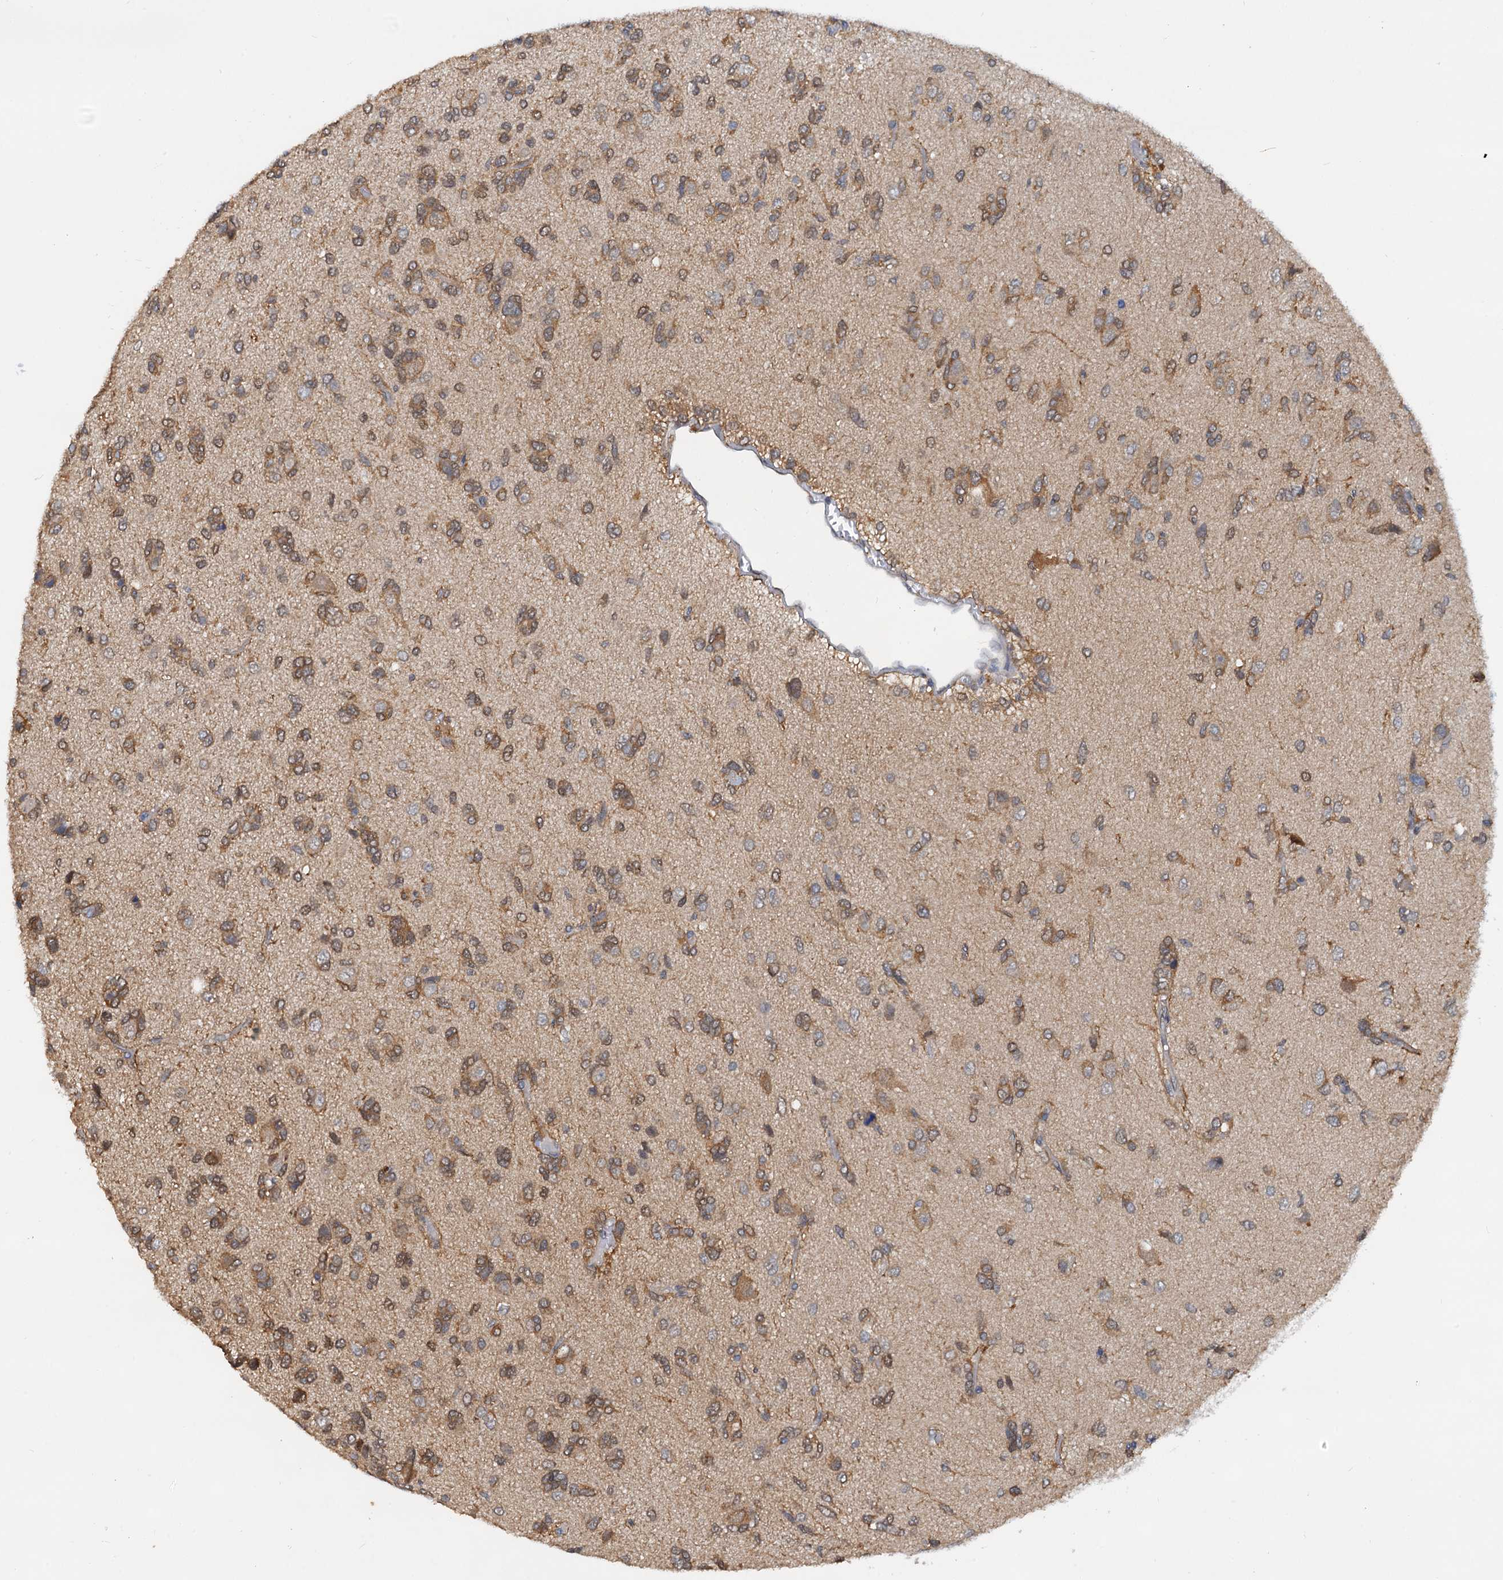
{"staining": {"intensity": "moderate", "quantity": ">75%", "location": "cytoplasmic/membranous,nuclear"}, "tissue": "glioma", "cell_type": "Tumor cells", "image_type": "cancer", "snomed": [{"axis": "morphology", "description": "Glioma, malignant, High grade"}, {"axis": "topography", "description": "Brain"}], "caption": "A micrograph of glioma stained for a protein shows moderate cytoplasmic/membranous and nuclear brown staining in tumor cells.", "gene": "PTGES3", "patient": {"sex": "female", "age": 59}}